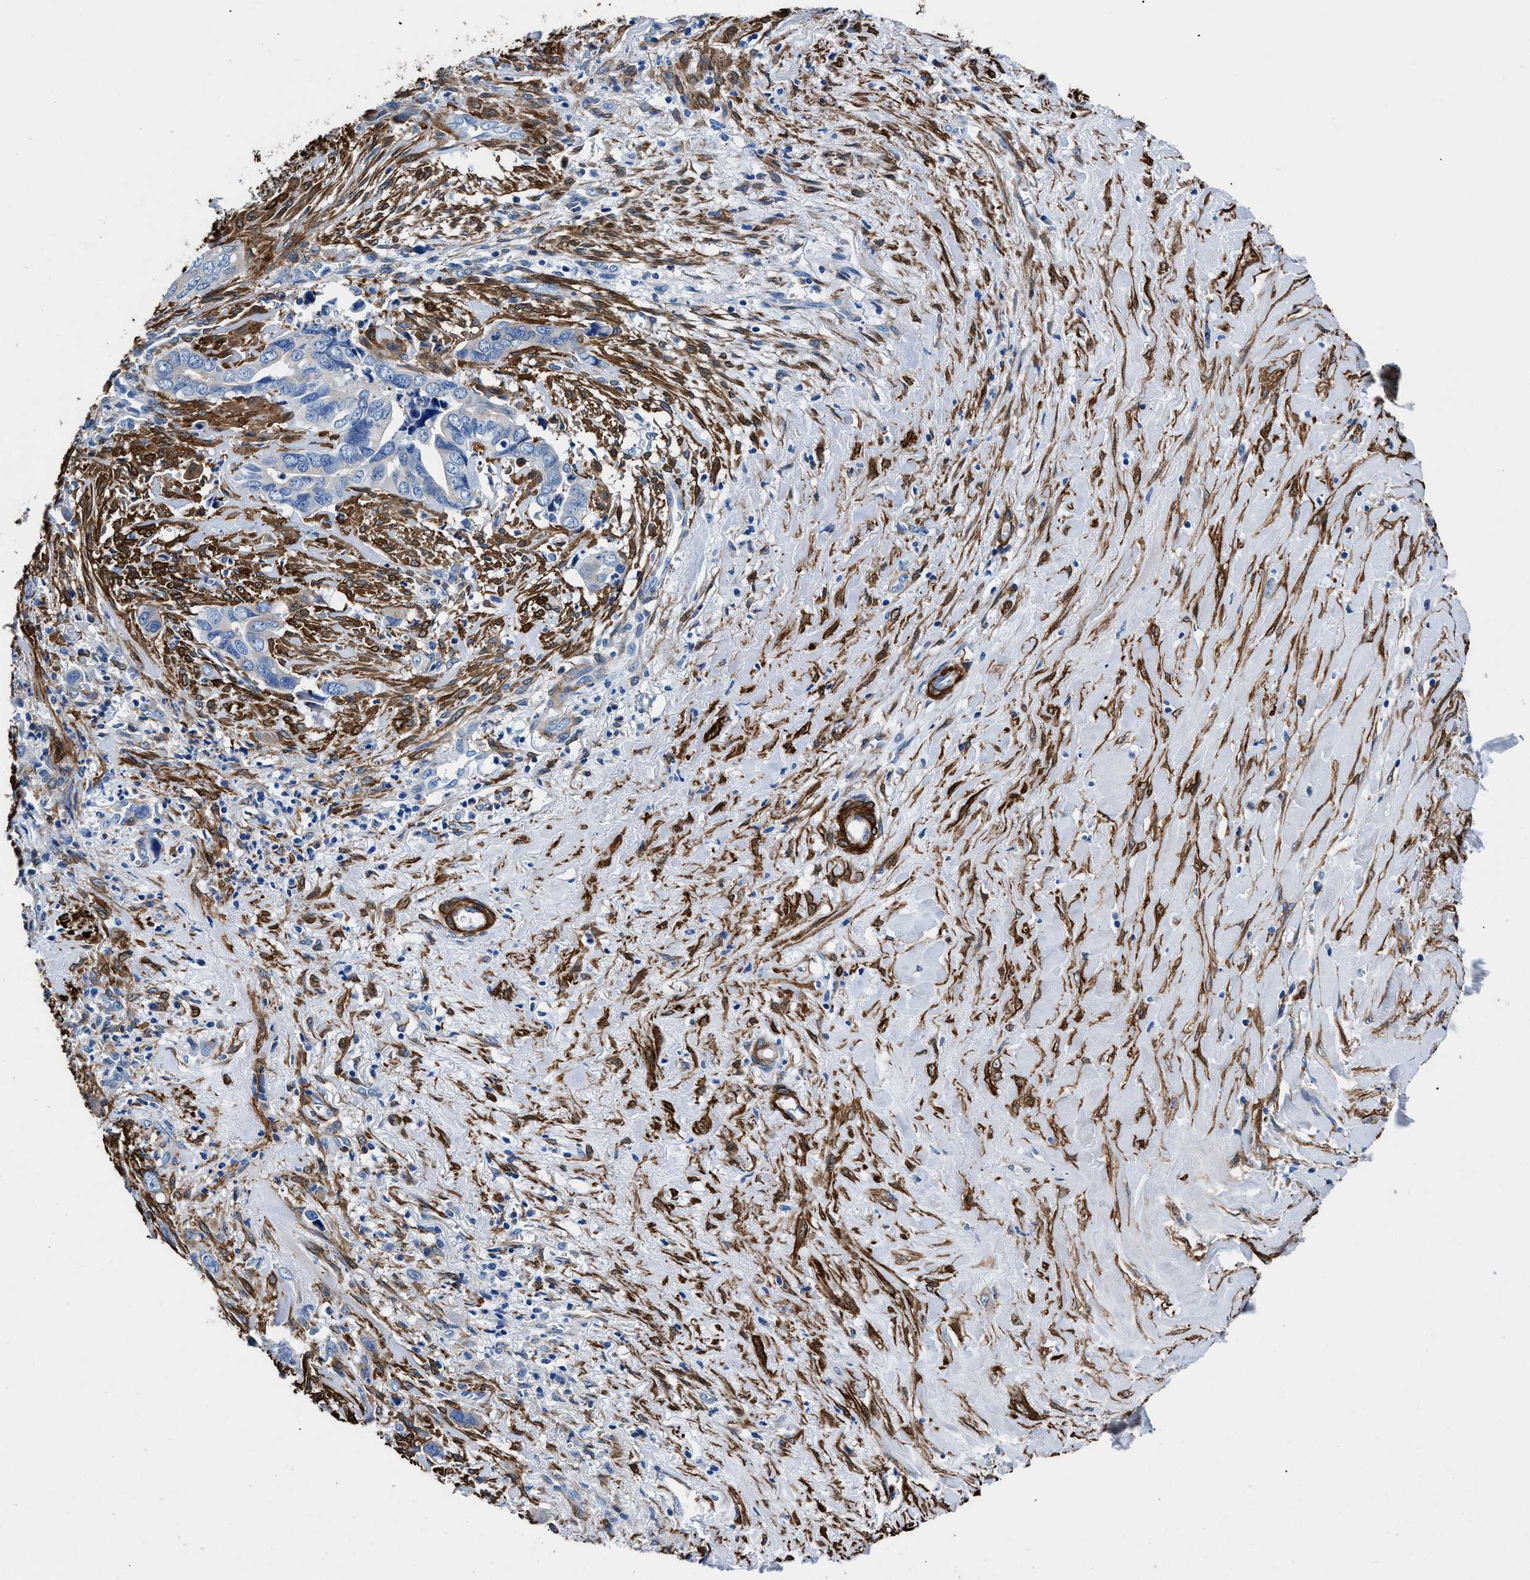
{"staining": {"intensity": "negative", "quantity": "none", "location": "none"}, "tissue": "liver cancer", "cell_type": "Tumor cells", "image_type": "cancer", "snomed": [{"axis": "morphology", "description": "Cholangiocarcinoma"}, {"axis": "topography", "description": "Liver"}], "caption": "DAB (3,3'-diaminobenzidine) immunohistochemical staining of cholangiocarcinoma (liver) shows no significant positivity in tumor cells. Nuclei are stained in blue.", "gene": "TEX261", "patient": {"sex": "female", "age": 79}}